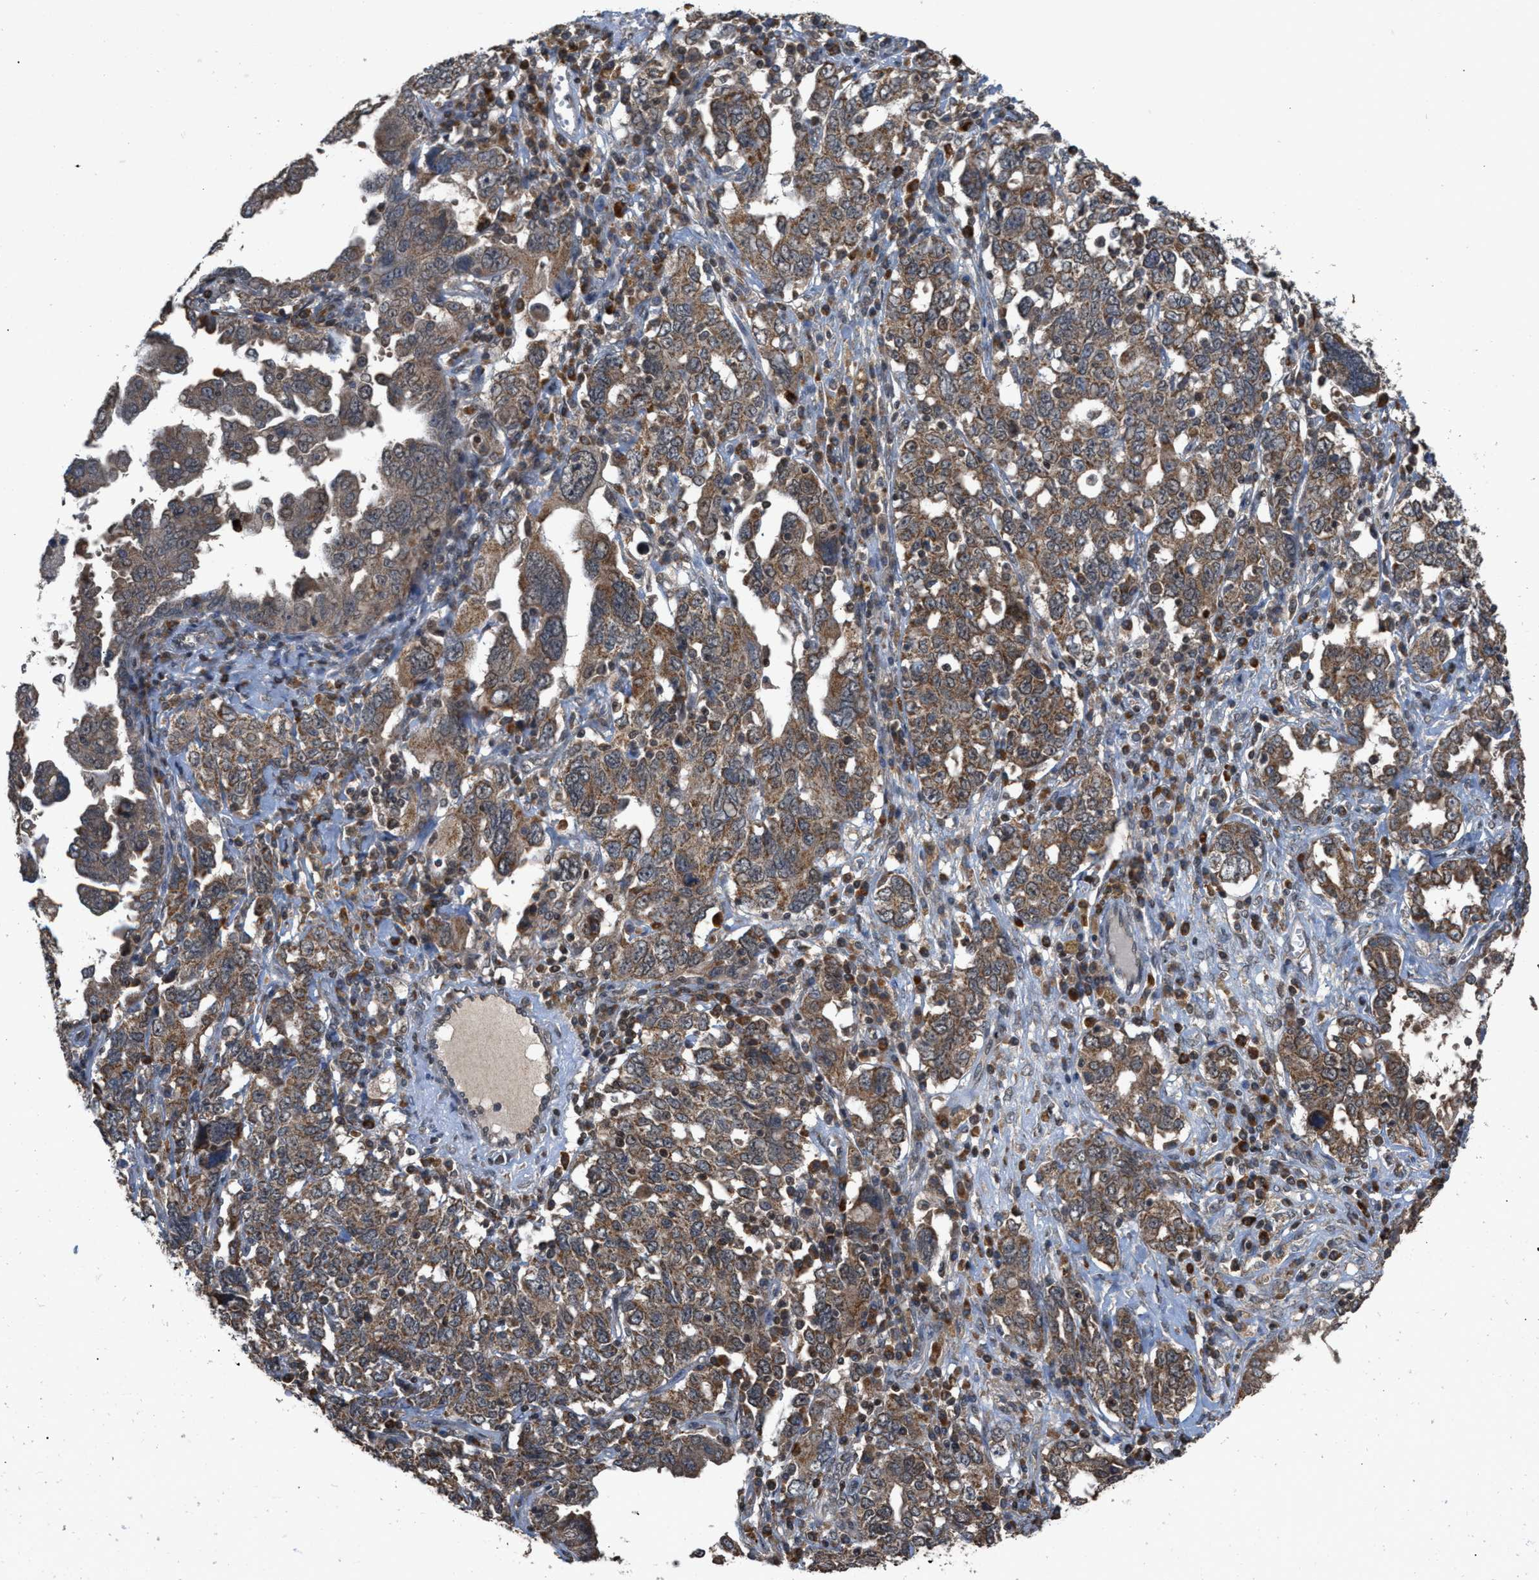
{"staining": {"intensity": "moderate", "quantity": ">75%", "location": "cytoplasmic/membranous"}, "tissue": "ovarian cancer", "cell_type": "Tumor cells", "image_type": "cancer", "snomed": [{"axis": "morphology", "description": "Carcinoma, endometroid"}, {"axis": "topography", "description": "Ovary"}], "caption": "Ovarian endometroid carcinoma stained for a protein displays moderate cytoplasmic/membranous positivity in tumor cells. (IHC, brightfield microscopy, high magnification).", "gene": "C9orf78", "patient": {"sex": "female", "age": 62}}